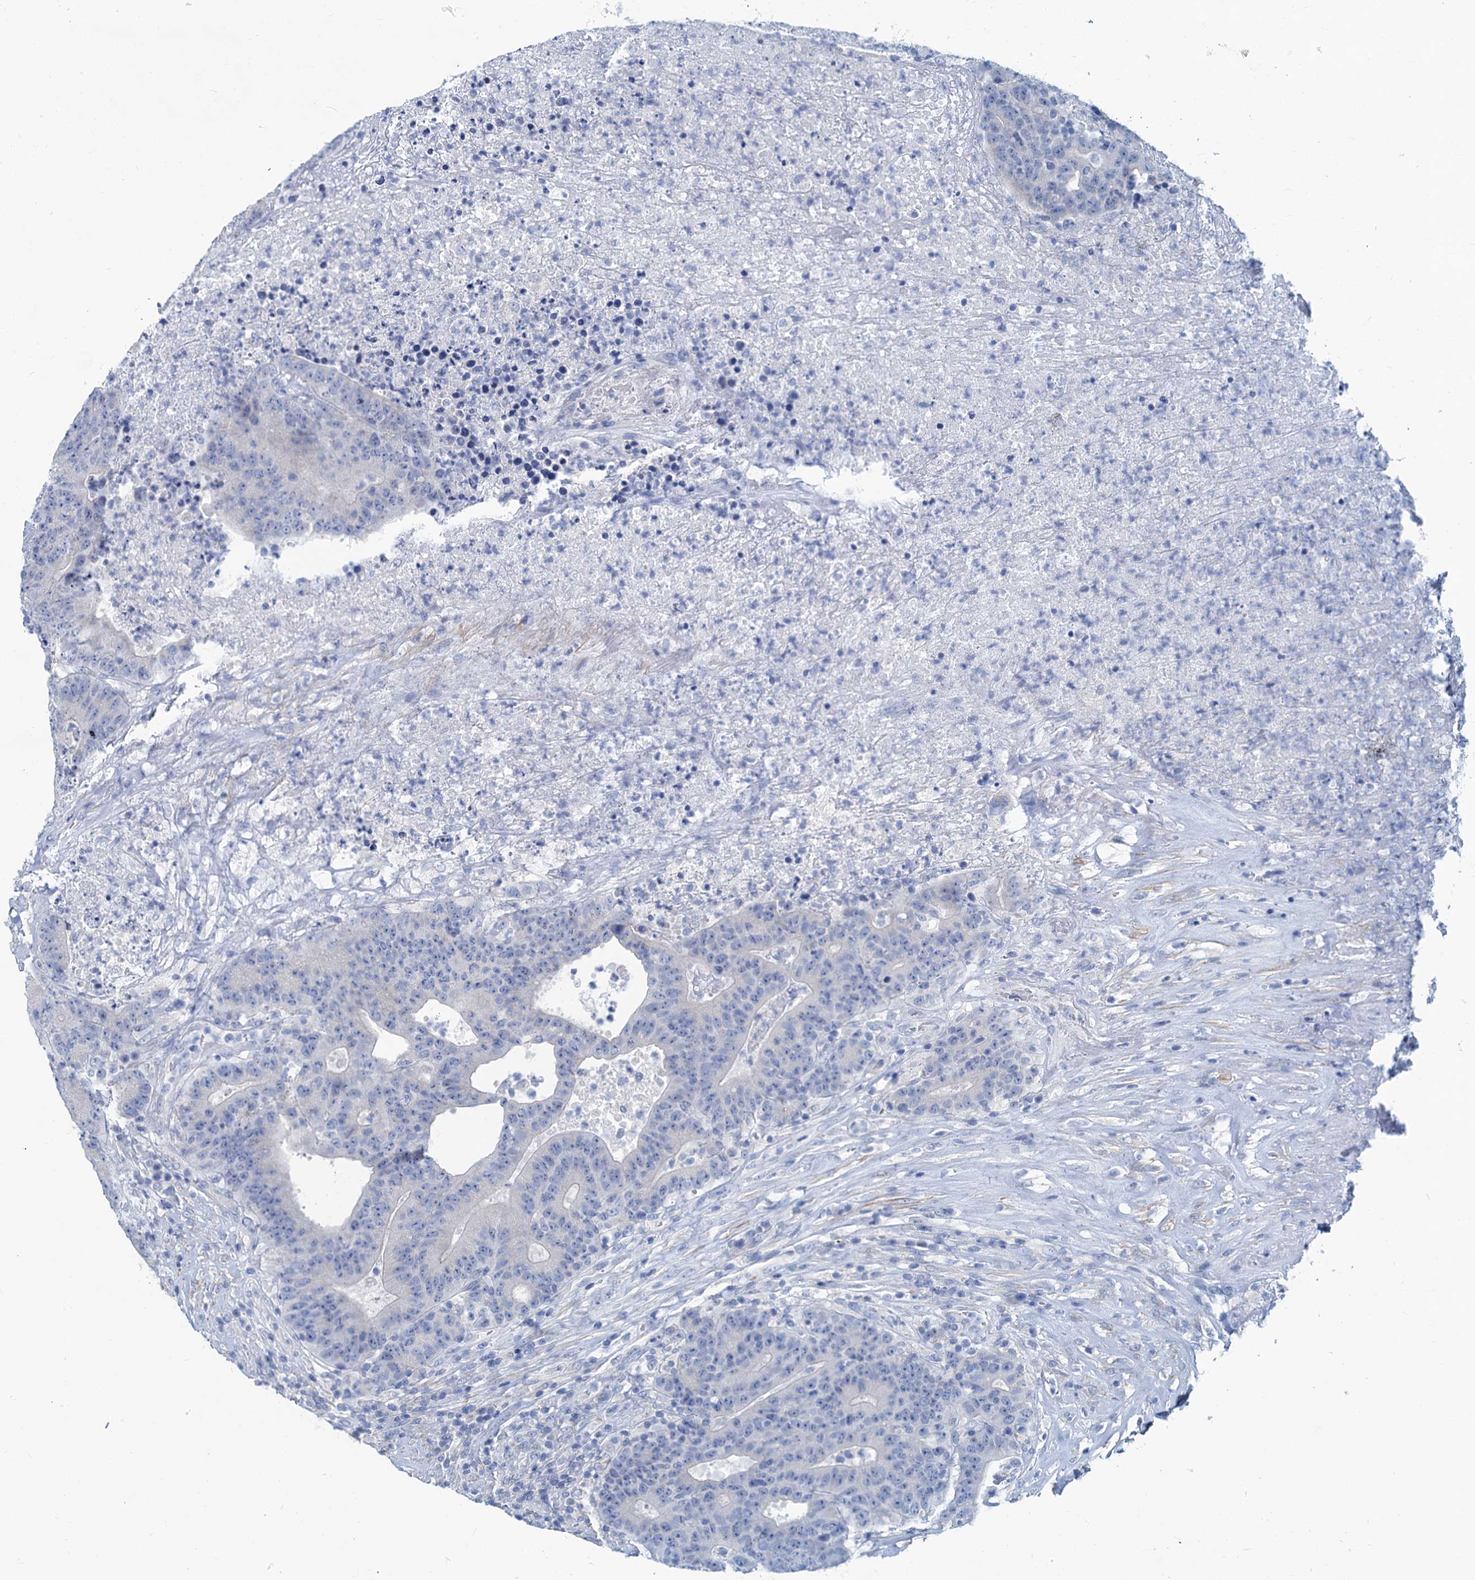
{"staining": {"intensity": "negative", "quantity": "none", "location": "none"}, "tissue": "colorectal cancer", "cell_type": "Tumor cells", "image_type": "cancer", "snomed": [{"axis": "morphology", "description": "Adenocarcinoma, NOS"}, {"axis": "topography", "description": "Colon"}], "caption": "Immunohistochemistry (IHC) photomicrograph of neoplastic tissue: colorectal cancer (adenocarcinoma) stained with DAB displays no significant protein expression in tumor cells.", "gene": "SLC1A3", "patient": {"sex": "female", "age": 75}}